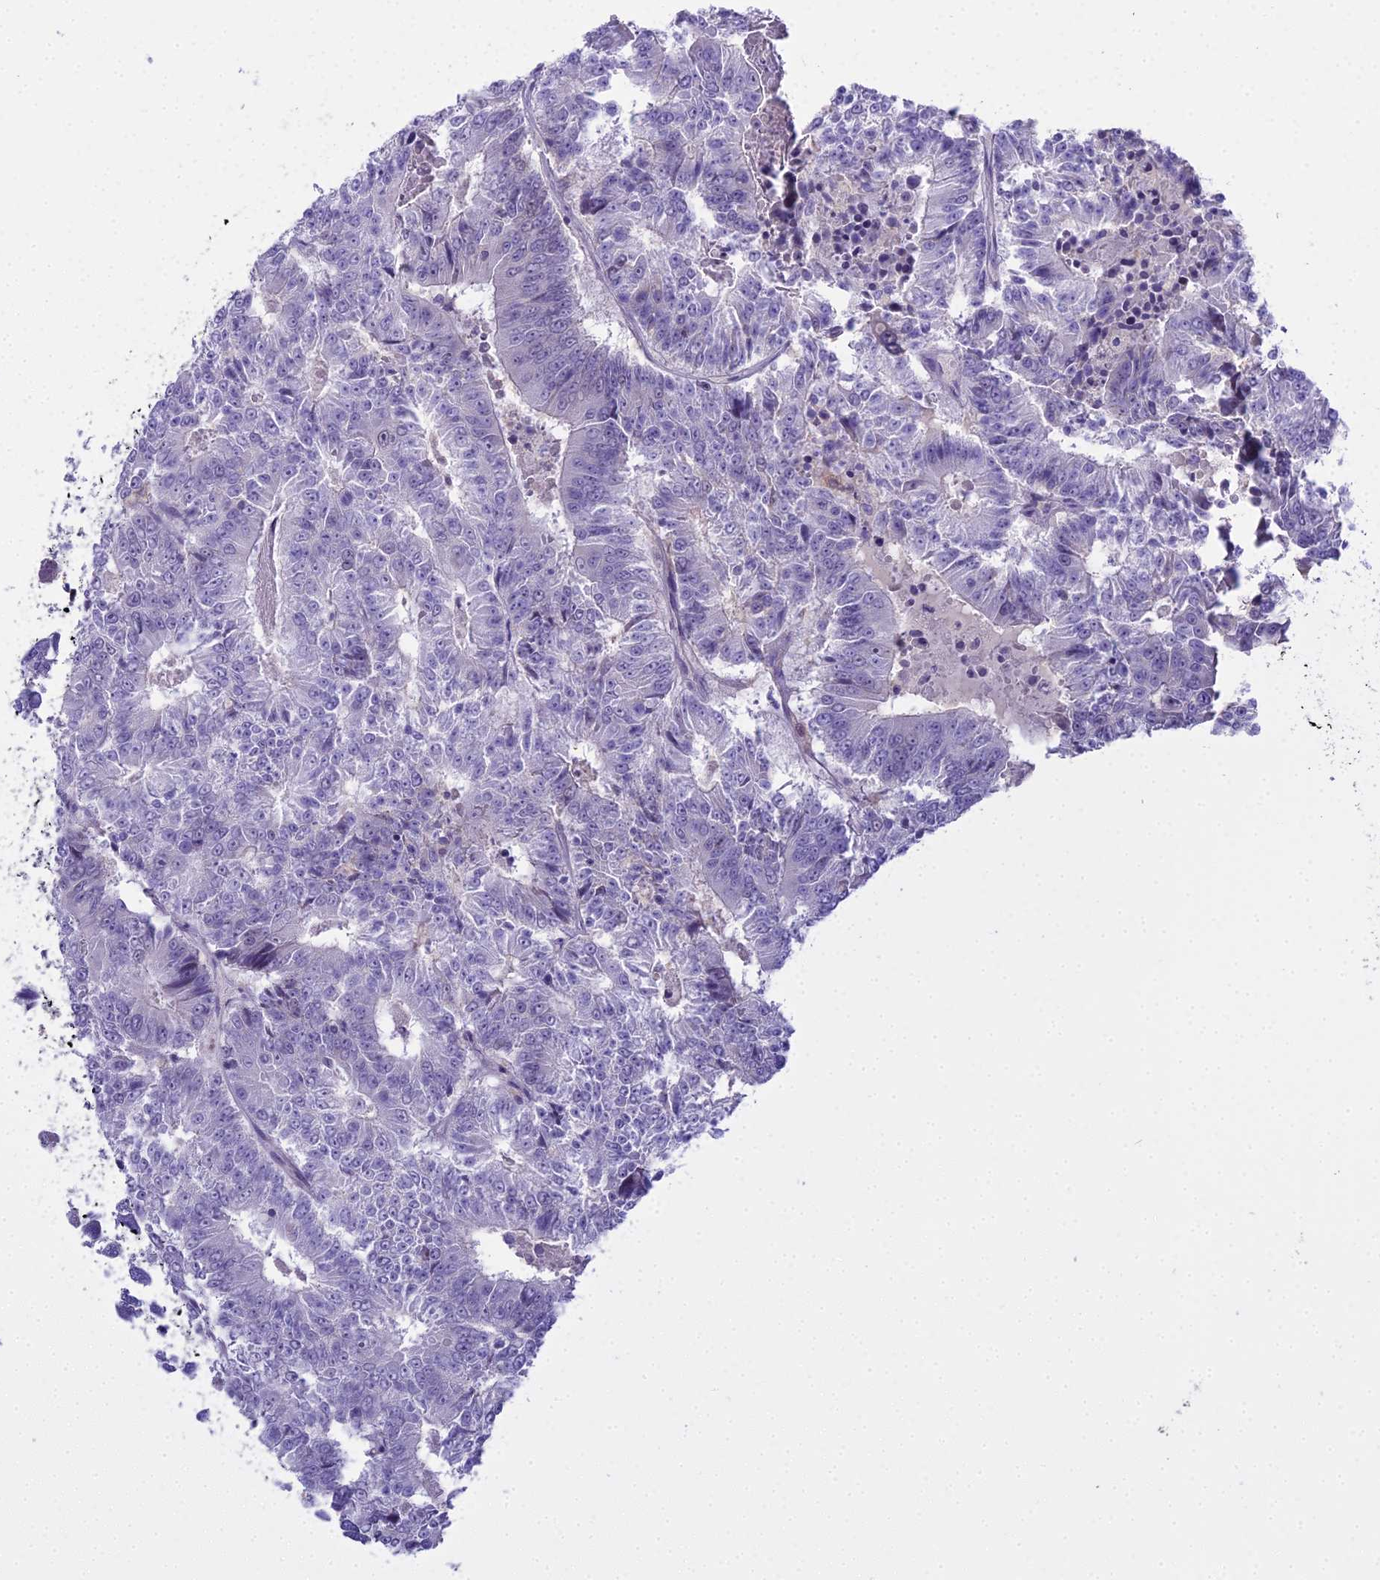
{"staining": {"intensity": "negative", "quantity": "none", "location": "none"}, "tissue": "colorectal cancer", "cell_type": "Tumor cells", "image_type": "cancer", "snomed": [{"axis": "morphology", "description": "Adenocarcinoma, NOS"}, {"axis": "topography", "description": "Colon"}], "caption": "Photomicrograph shows no significant protein positivity in tumor cells of colorectal cancer (adenocarcinoma). The staining was performed using DAB (3,3'-diaminobenzidine) to visualize the protein expression in brown, while the nuclei were stained in blue with hematoxylin (Magnification: 20x).", "gene": "BLNK", "patient": {"sex": "male", "age": 83}}